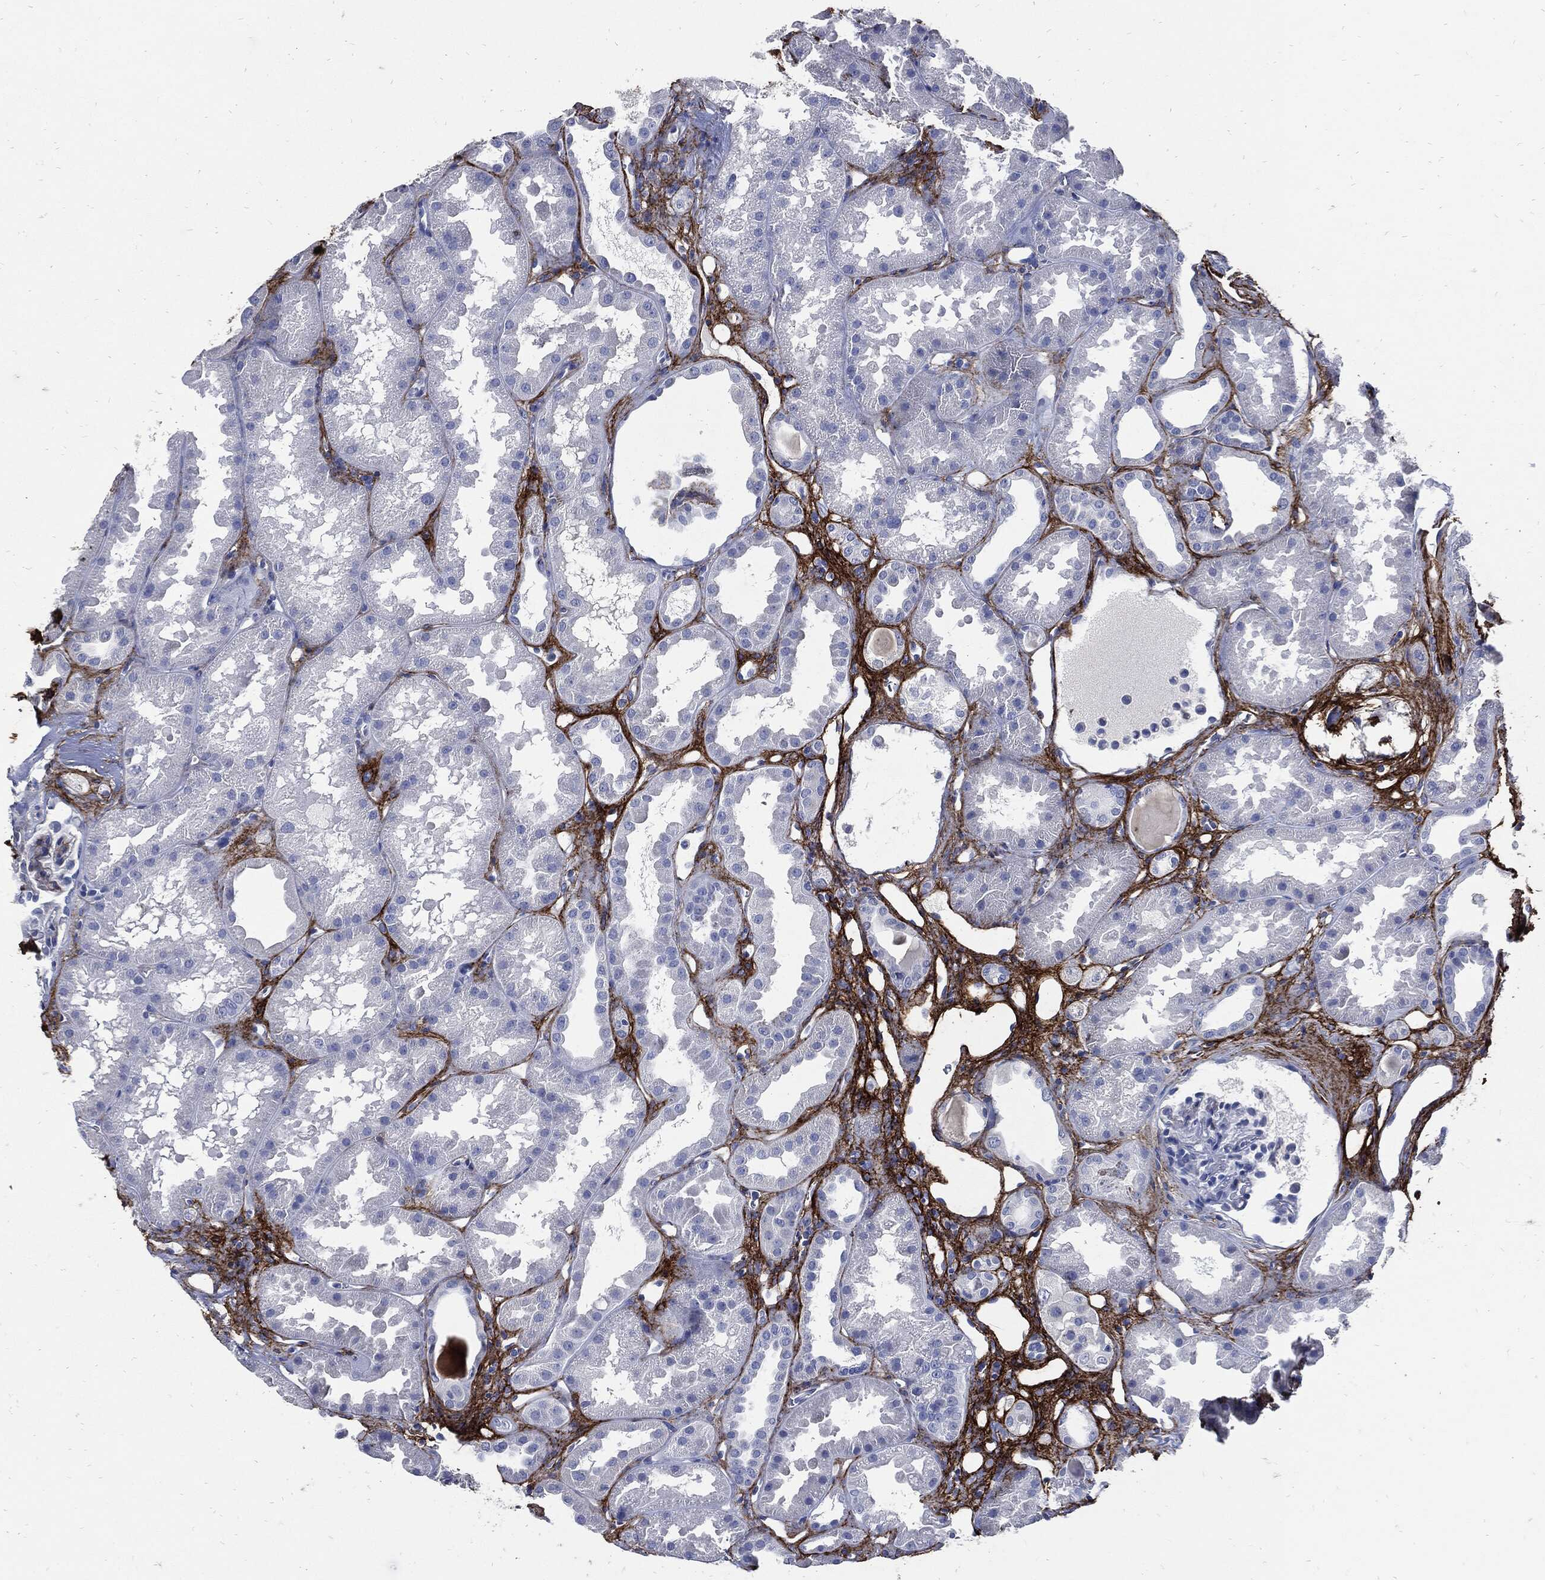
{"staining": {"intensity": "negative", "quantity": "none", "location": "none"}, "tissue": "kidney", "cell_type": "Cells in glomeruli", "image_type": "normal", "snomed": [{"axis": "morphology", "description": "Normal tissue, NOS"}, {"axis": "topography", "description": "Kidney"}], "caption": "DAB (3,3'-diaminobenzidine) immunohistochemical staining of normal human kidney shows no significant staining in cells in glomeruli.", "gene": "FBN1", "patient": {"sex": "male", "age": 61}}